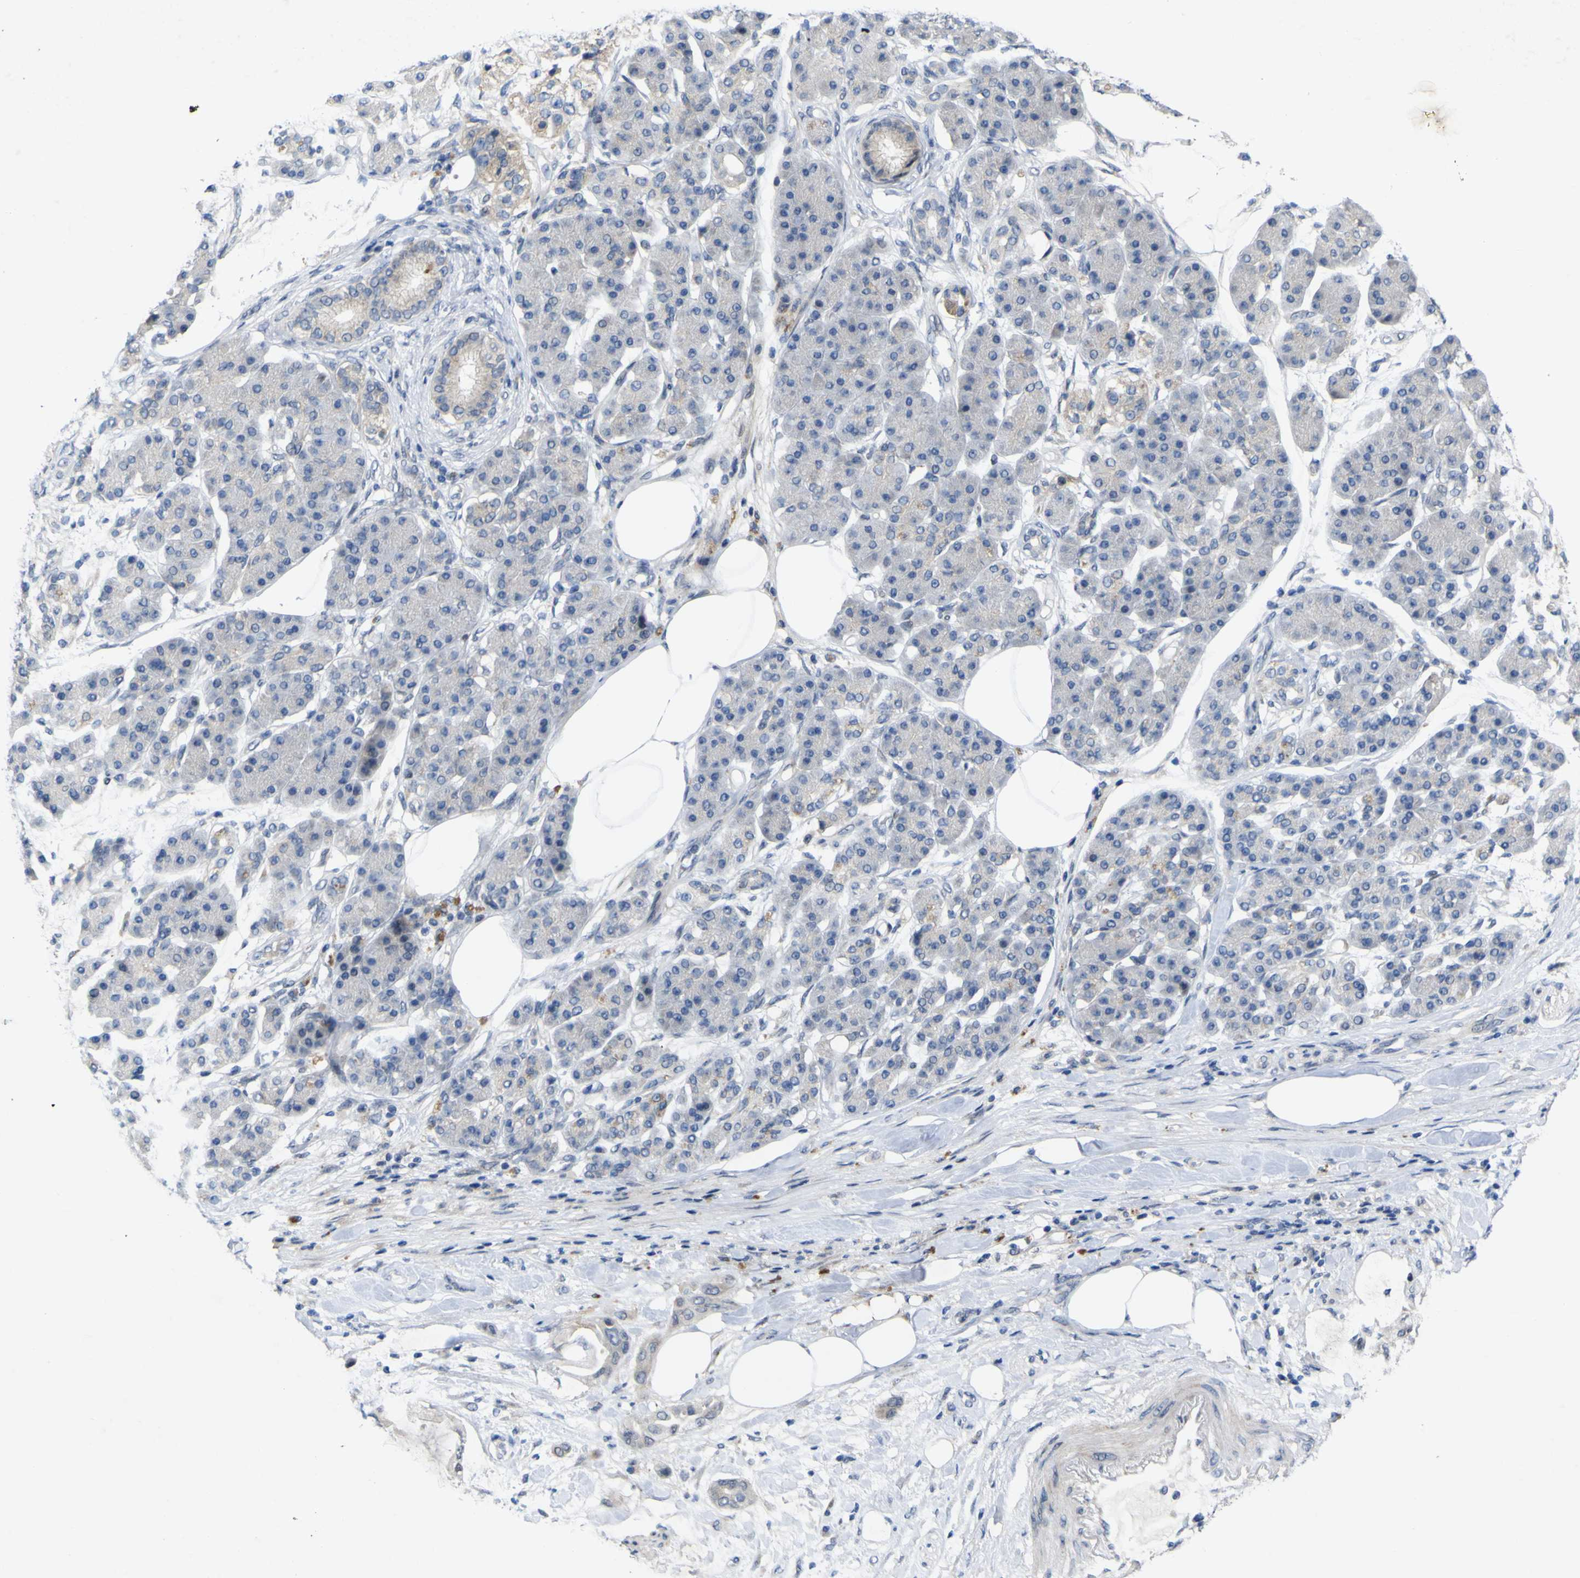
{"staining": {"intensity": "negative", "quantity": "none", "location": "none"}, "tissue": "pancreatic cancer", "cell_type": "Tumor cells", "image_type": "cancer", "snomed": [{"axis": "morphology", "description": "Adenocarcinoma, NOS"}, {"axis": "morphology", "description": "Adenocarcinoma, metastatic, NOS"}, {"axis": "topography", "description": "Lymph node"}, {"axis": "topography", "description": "Pancreas"}, {"axis": "topography", "description": "Duodenum"}], "caption": "The photomicrograph displays no significant staining in tumor cells of pancreatic cancer (adenocarcinoma).", "gene": "NAV1", "patient": {"sex": "female", "age": 64}}